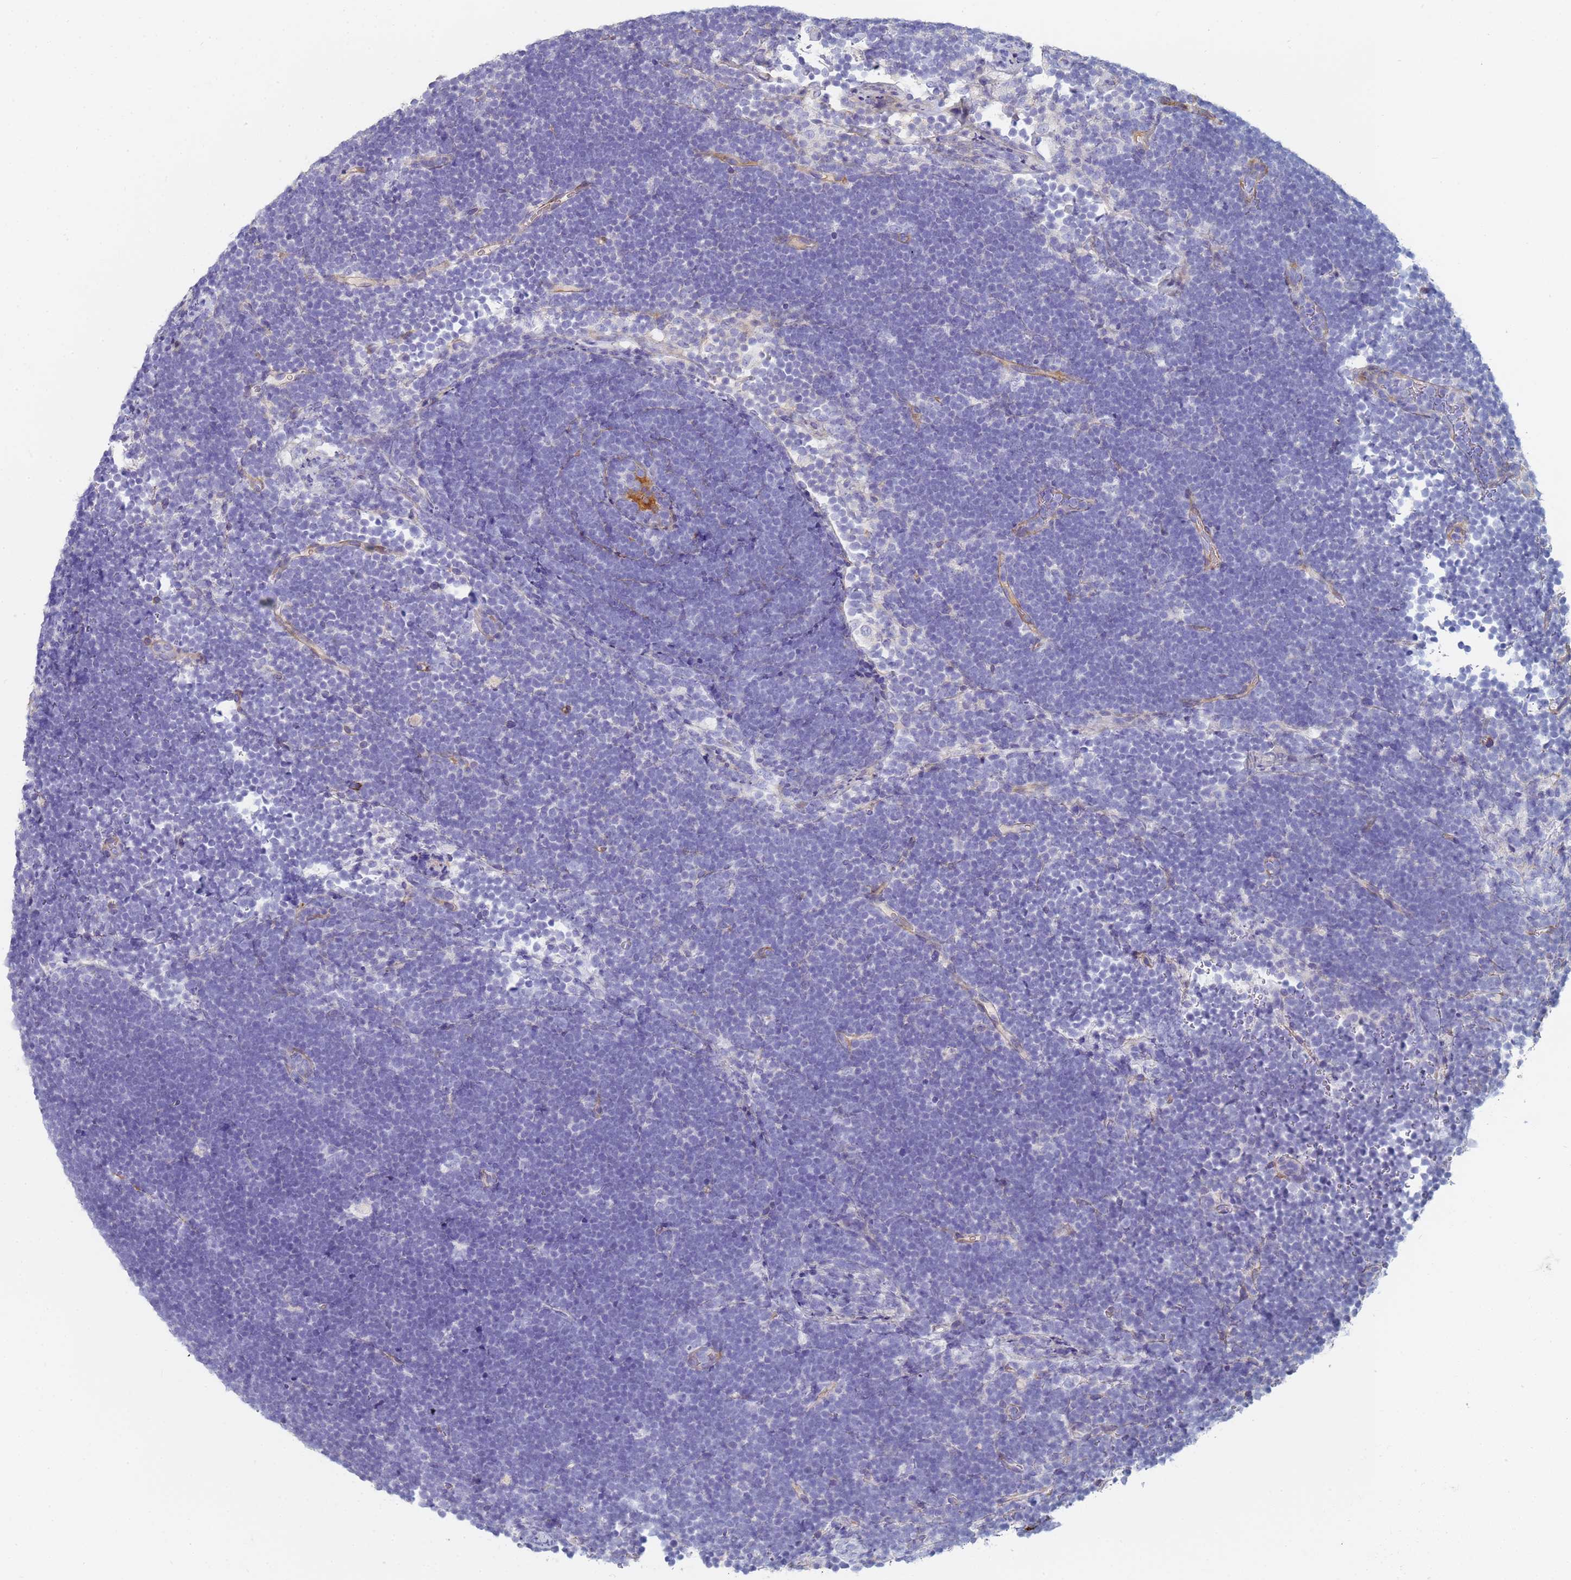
{"staining": {"intensity": "negative", "quantity": "none", "location": "none"}, "tissue": "lymphoma", "cell_type": "Tumor cells", "image_type": "cancer", "snomed": [{"axis": "morphology", "description": "Malignant lymphoma, non-Hodgkin's type, High grade"}, {"axis": "topography", "description": "Lymph node"}], "caption": "The micrograph demonstrates no significant staining in tumor cells of high-grade malignant lymphoma, non-Hodgkin's type.", "gene": "ABCA8", "patient": {"sex": "male", "age": 13}}